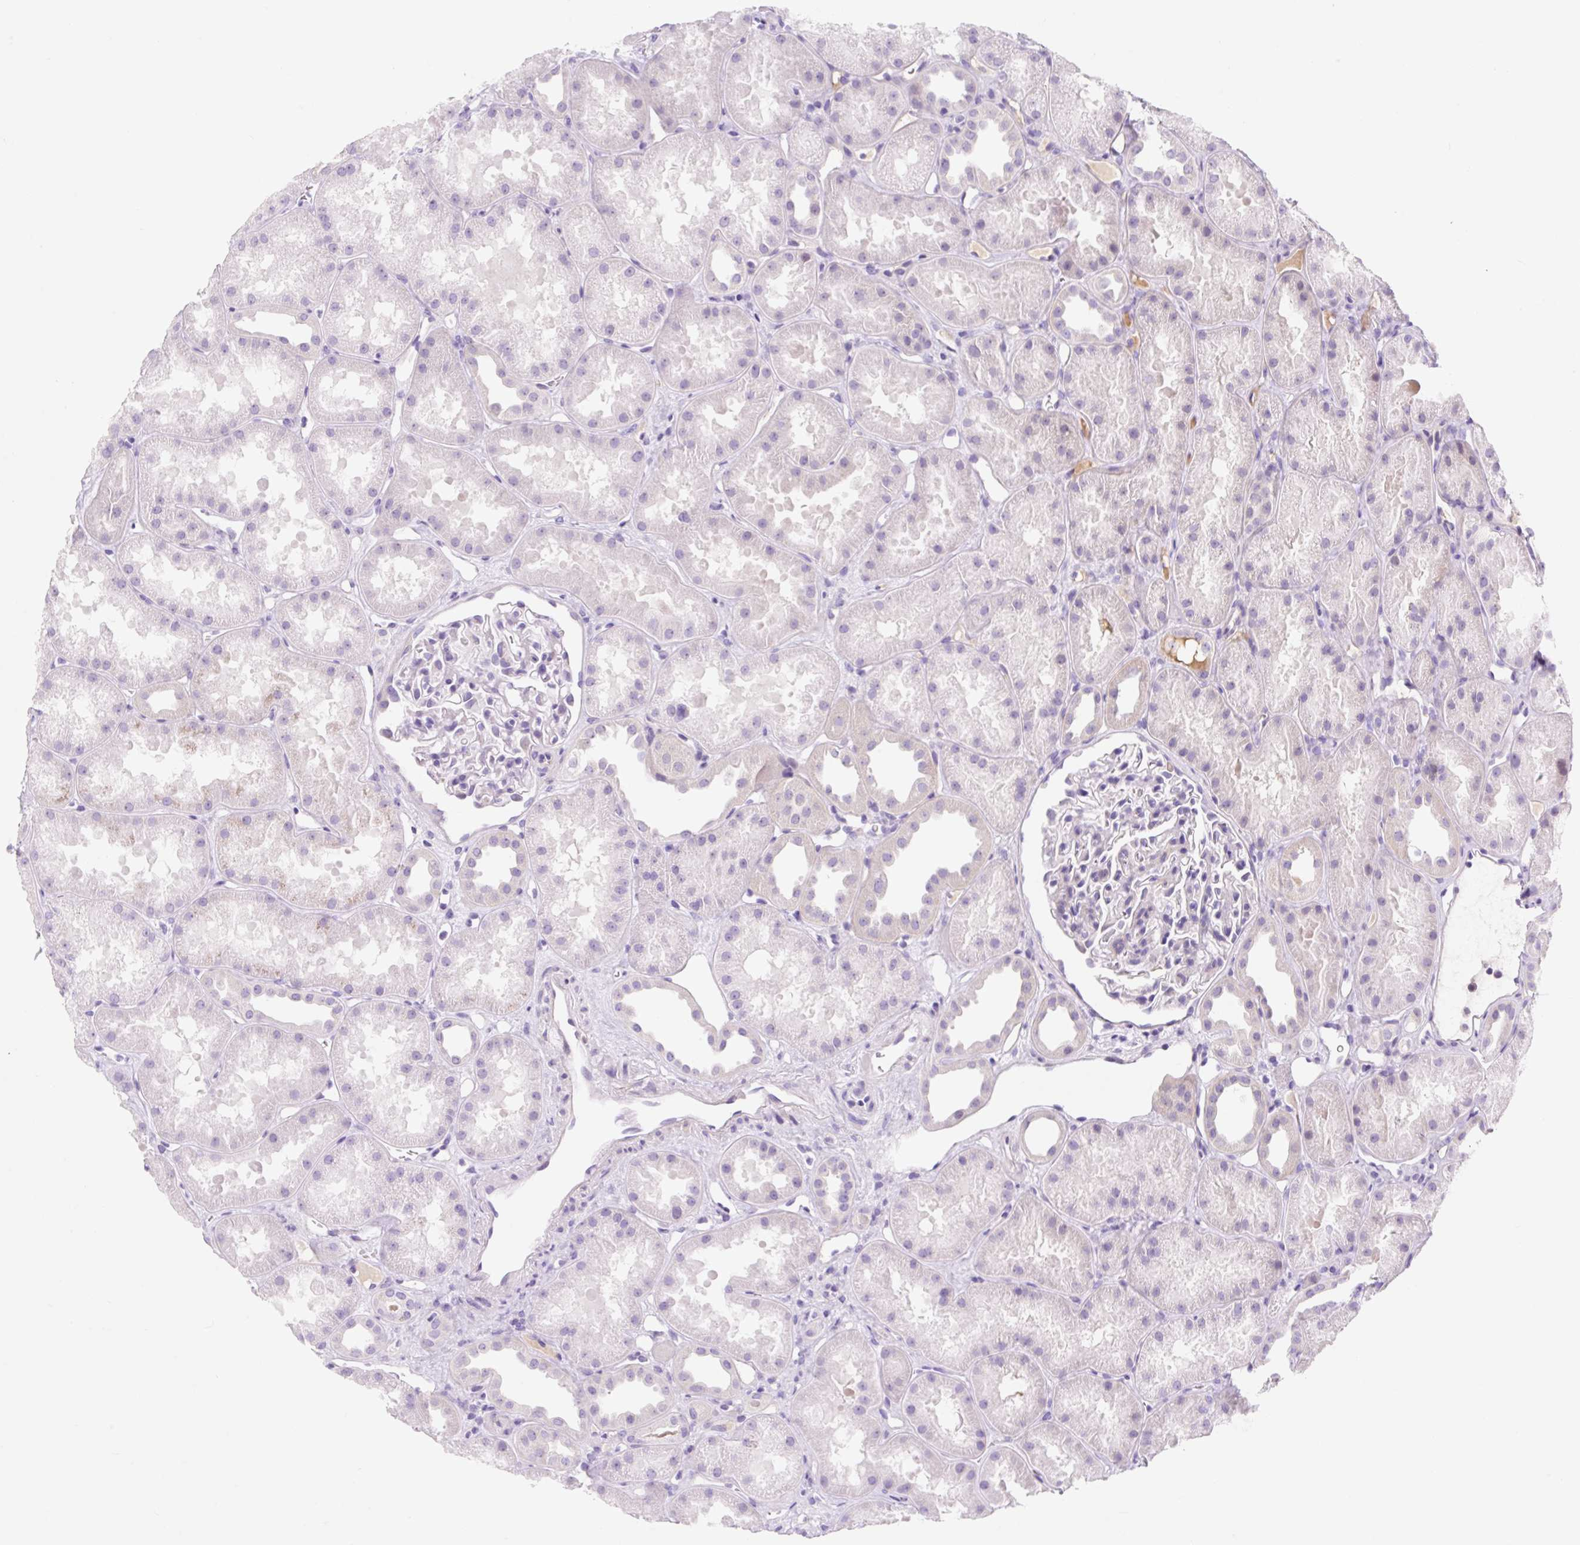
{"staining": {"intensity": "negative", "quantity": "none", "location": "none"}, "tissue": "kidney", "cell_type": "Cells in glomeruli", "image_type": "normal", "snomed": [{"axis": "morphology", "description": "Normal tissue, NOS"}, {"axis": "topography", "description": "Kidney"}], "caption": "An image of human kidney is negative for staining in cells in glomeruli. The staining is performed using DAB brown chromogen with nuclei counter-stained in using hematoxylin.", "gene": "ZNF121", "patient": {"sex": "male", "age": 61}}